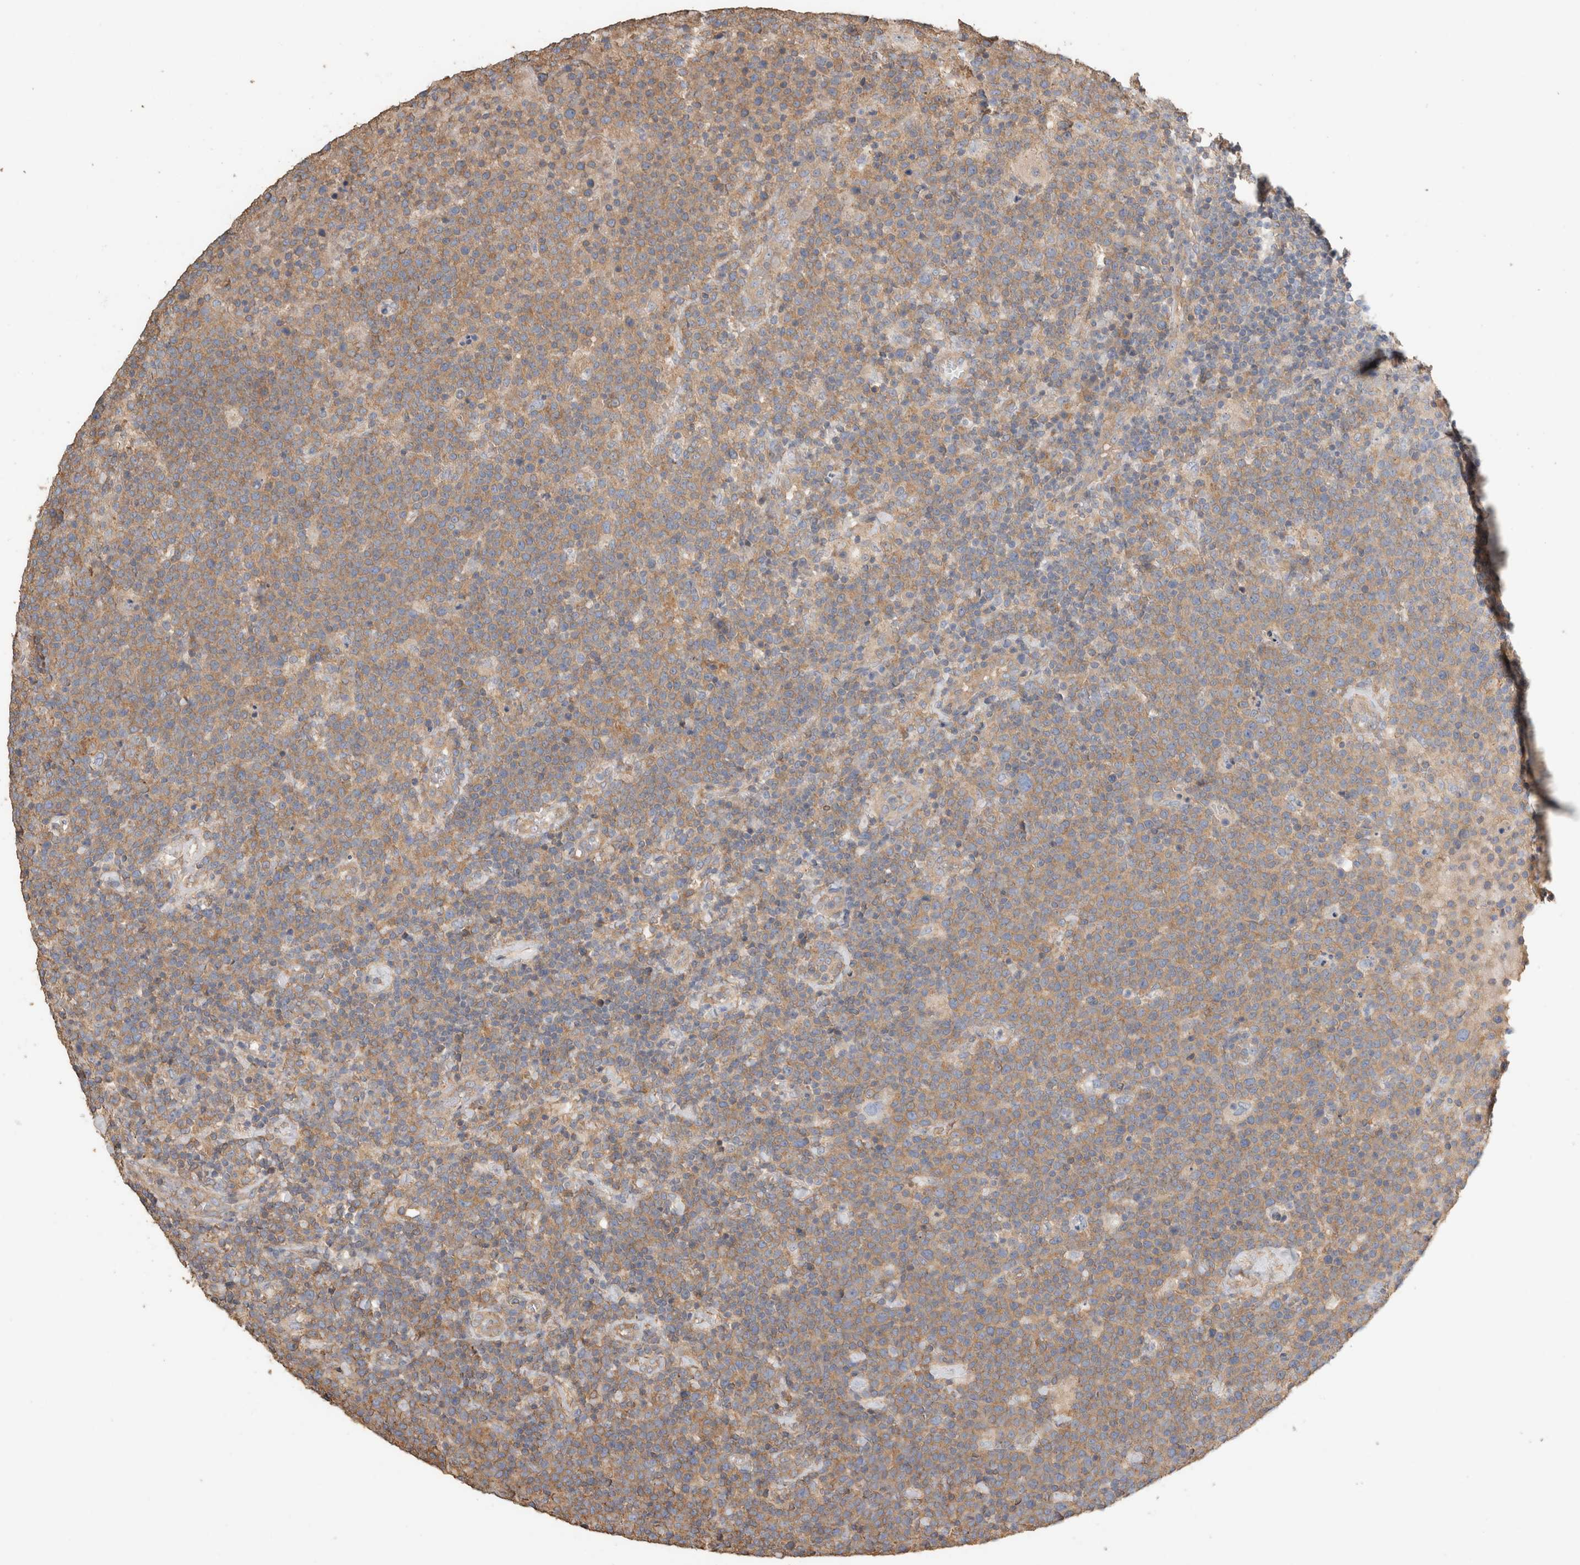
{"staining": {"intensity": "moderate", "quantity": ">75%", "location": "cytoplasmic/membranous"}, "tissue": "lymphoma", "cell_type": "Tumor cells", "image_type": "cancer", "snomed": [{"axis": "morphology", "description": "Malignant lymphoma, non-Hodgkin's type, High grade"}, {"axis": "topography", "description": "Lymph node"}], "caption": "A brown stain labels moderate cytoplasmic/membranous expression of a protein in human lymphoma tumor cells.", "gene": "EIF4G3", "patient": {"sex": "male", "age": 61}}